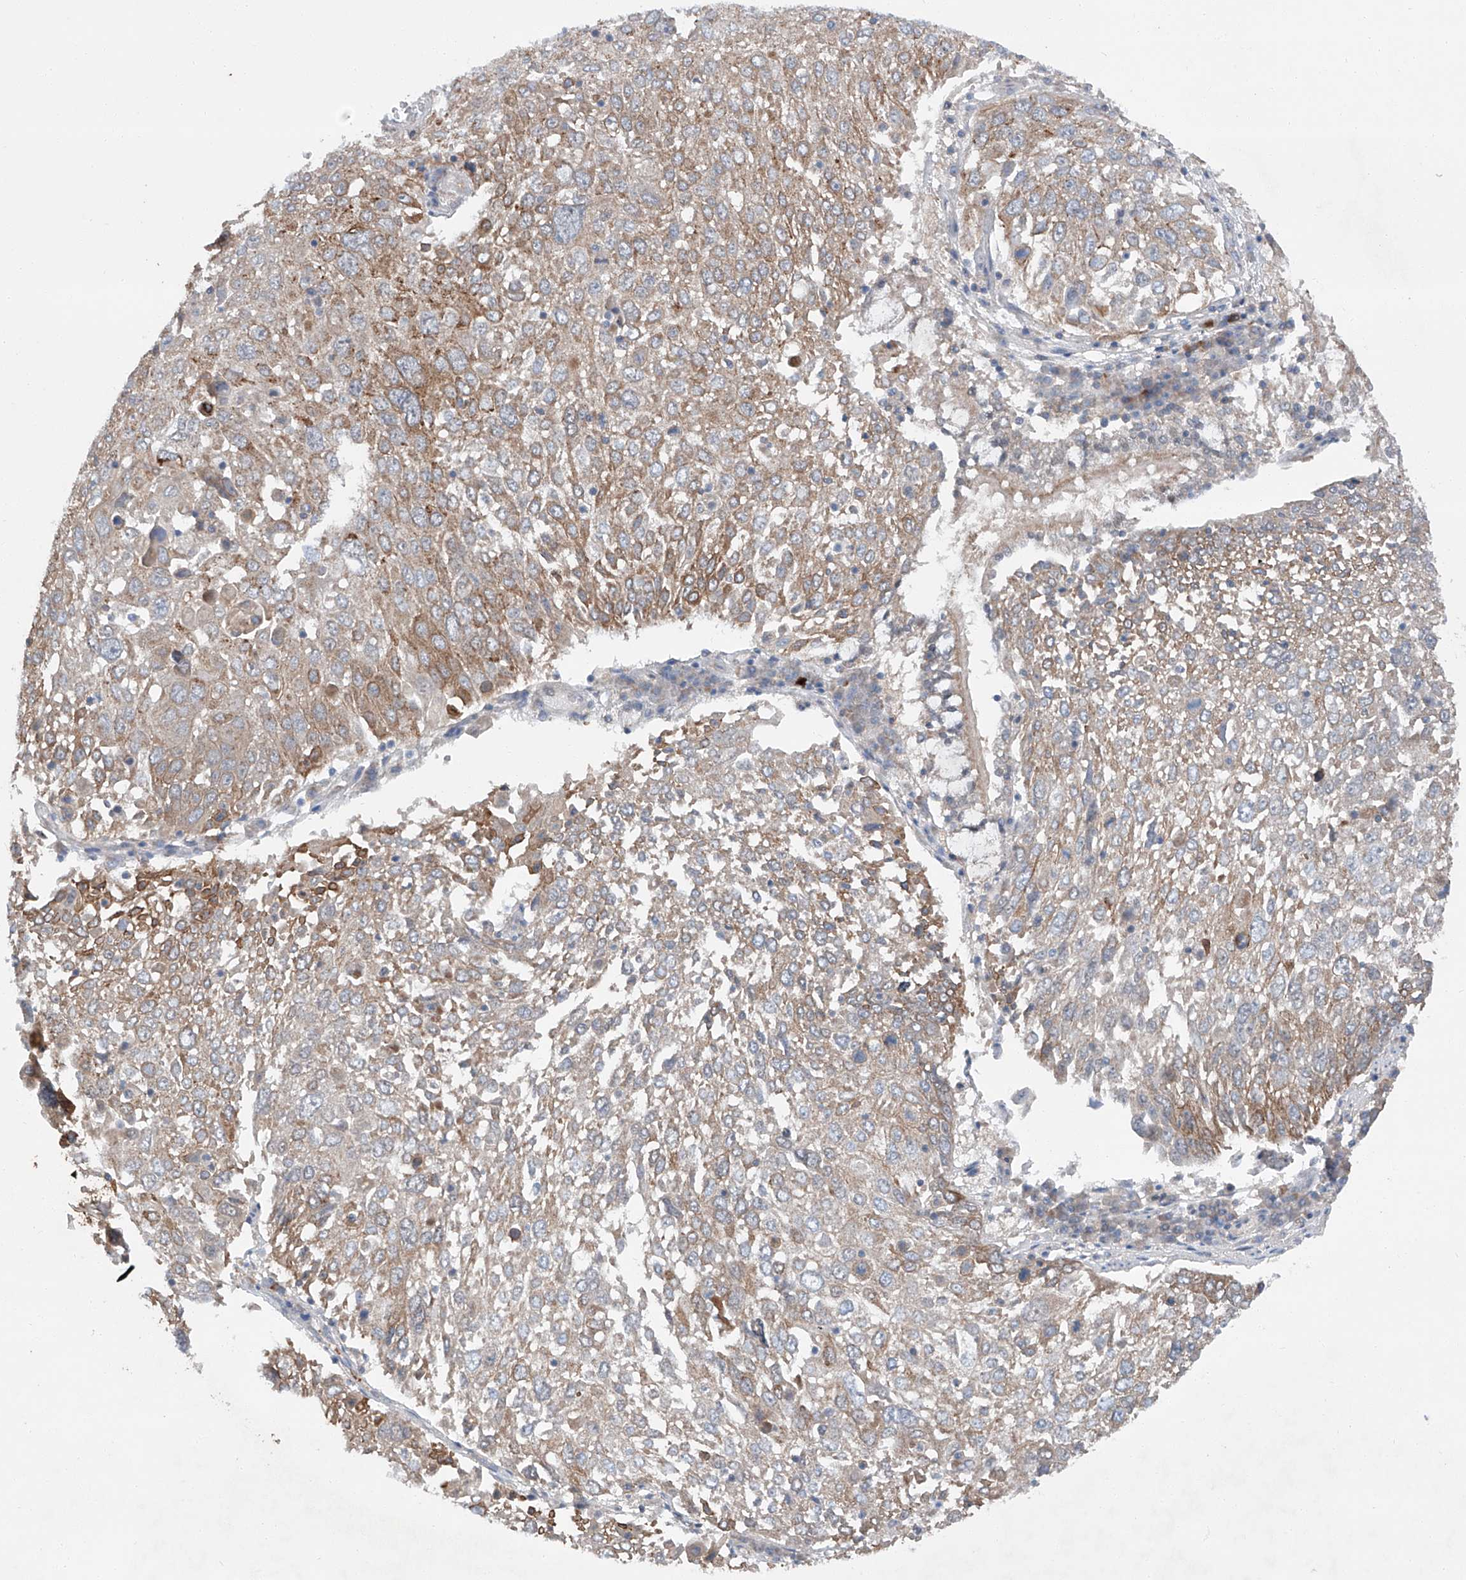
{"staining": {"intensity": "moderate", "quantity": "25%-75%", "location": "cytoplasmic/membranous"}, "tissue": "lung cancer", "cell_type": "Tumor cells", "image_type": "cancer", "snomed": [{"axis": "morphology", "description": "Squamous cell carcinoma, NOS"}, {"axis": "topography", "description": "Lung"}], "caption": "A brown stain labels moderate cytoplasmic/membranous staining of a protein in human lung squamous cell carcinoma tumor cells.", "gene": "SIX4", "patient": {"sex": "male", "age": 65}}